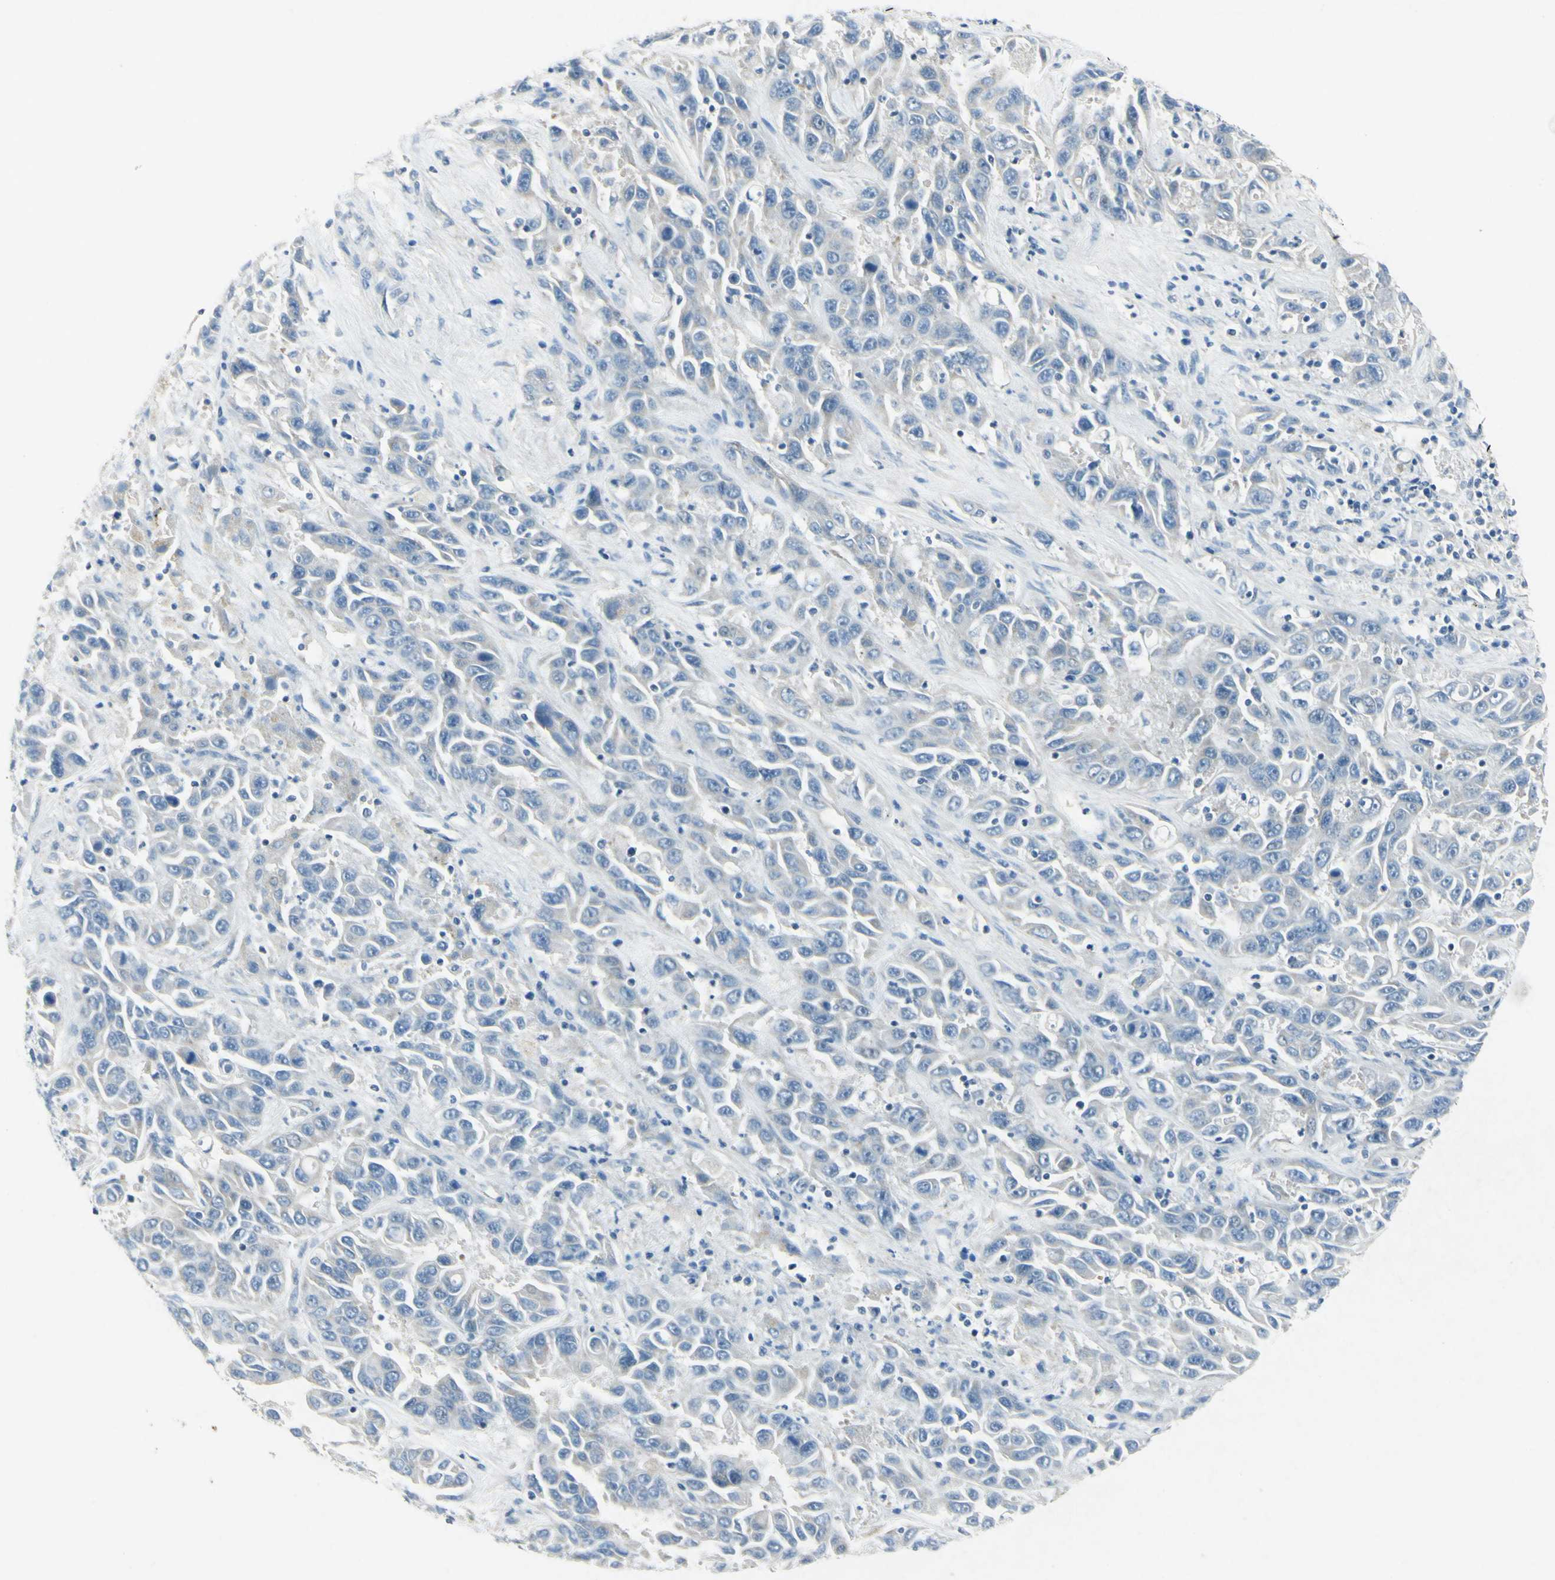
{"staining": {"intensity": "negative", "quantity": "none", "location": "none"}, "tissue": "liver cancer", "cell_type": "Tumor cells", "image_type": "cancer", "snomed": [{"axis": "morphology", "description": "Cholangiocarcinoma"}, {"axis": "topography", "description": "Liver"}], "caption": "Tumor cells show no significant expression in cholangiocarcinoma (liver). (Brightfield microscopy of DAB immunohistochemistry at high magnification).", "gene": "SNAP91", "patient": {"sex": "female", "age": 52}}